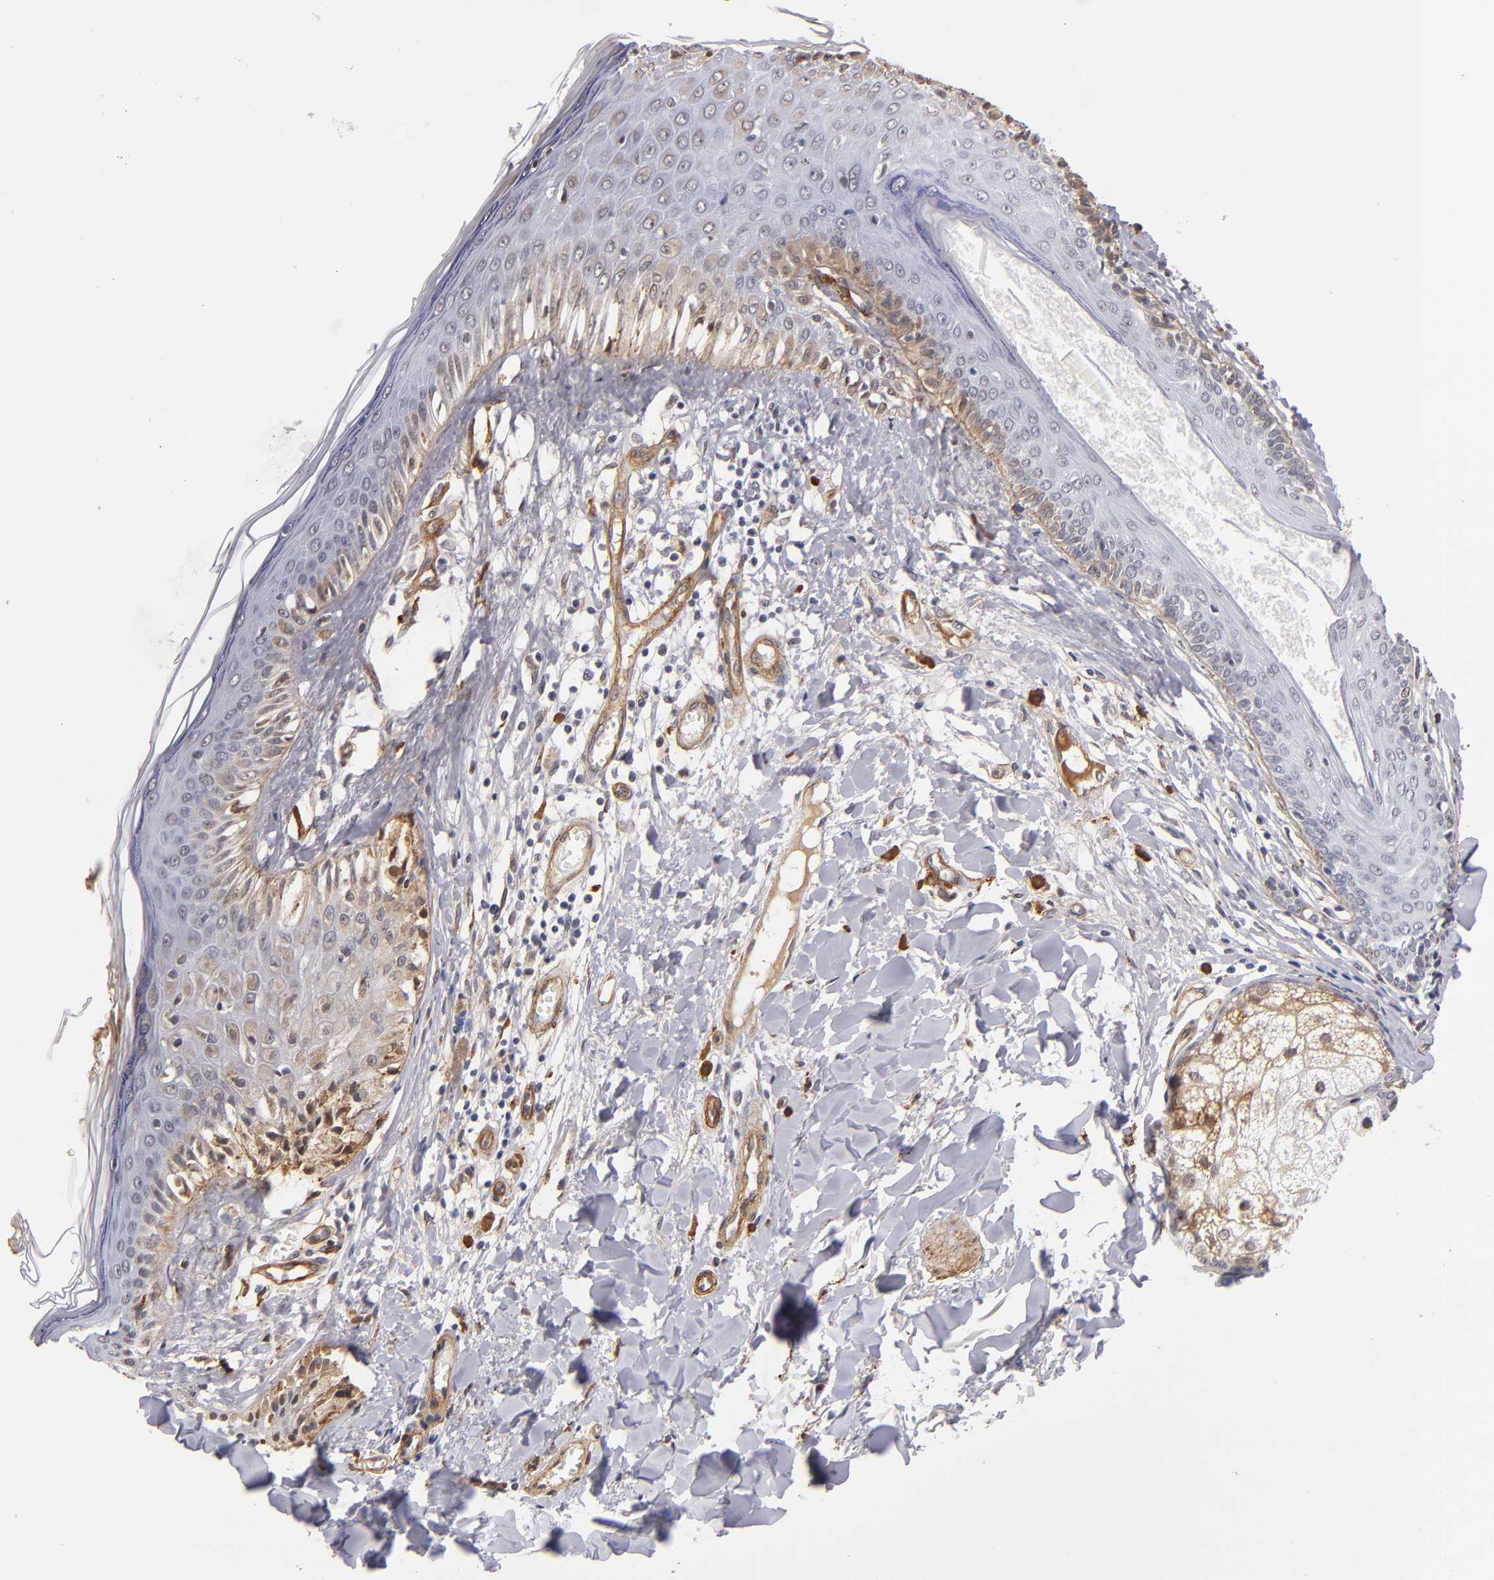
{"staining": {"intensity": "weak", "quantity": ">75%", "location": "cytoplasmic/membranous"}, "tissue": "melanoma", "cell_type": "Tumor cells", "image_type": "cancer", "snomed": [{"axis": "morphology", "description": "Malignant melanoma, NOS"}, {"axis": "topography", "description": "Skin"}], "caption": "DAB (3,3'-diaminobenzidine) immunohistochemical staining of melanoma demonstrates weak cytoplasmic/membranous protein positivity in approximately >75% of tumor cells.", "gene": "LAMC1", "patient": {"sex": "female", "age": 82}}